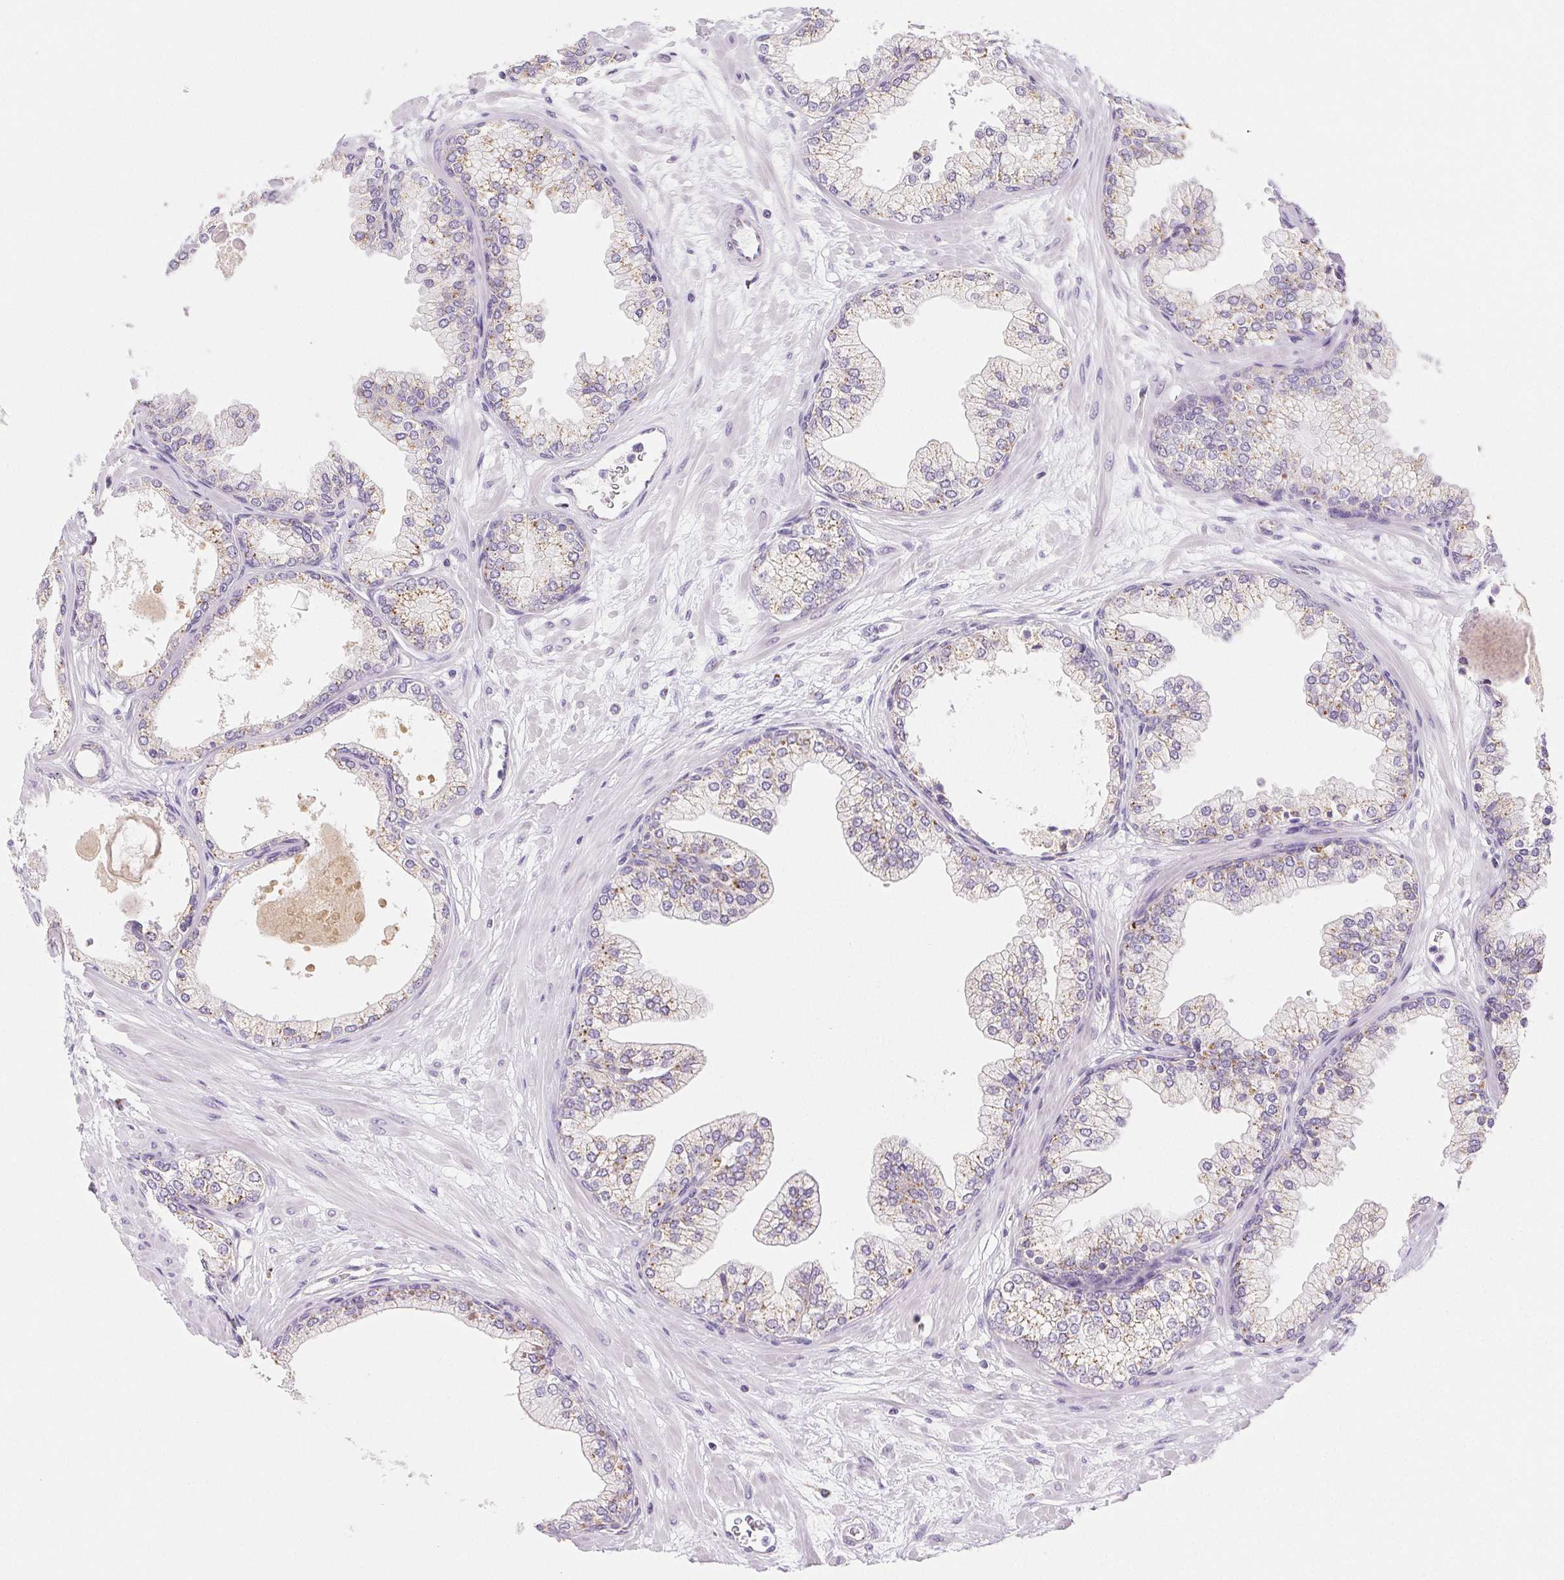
{"staining": {"intensity": "weak", "quantity": "25%-75%", "location": "cytoplasmic/membranous"}, "tissue": "prostate", "cell_type": "Glandular cells", "image_type": "normal", "snomed": [{"axis": "morphology", "description": "Normal tissue, NOS"}, {"axis": "topography", "description": "Prostate"}, {"axis": "topography", "description": "Peripheral nerve tissue"}], "caption": "Immunohistochemistry (IHC) micrograph of benign prostate stained for a protein (brown), which displays low levels of weak cytoplasmic/membranous staining in about 25%-75% of glandular cells.", "gene": "LIPA", "patient": {"sex": "male", "age": 61}}